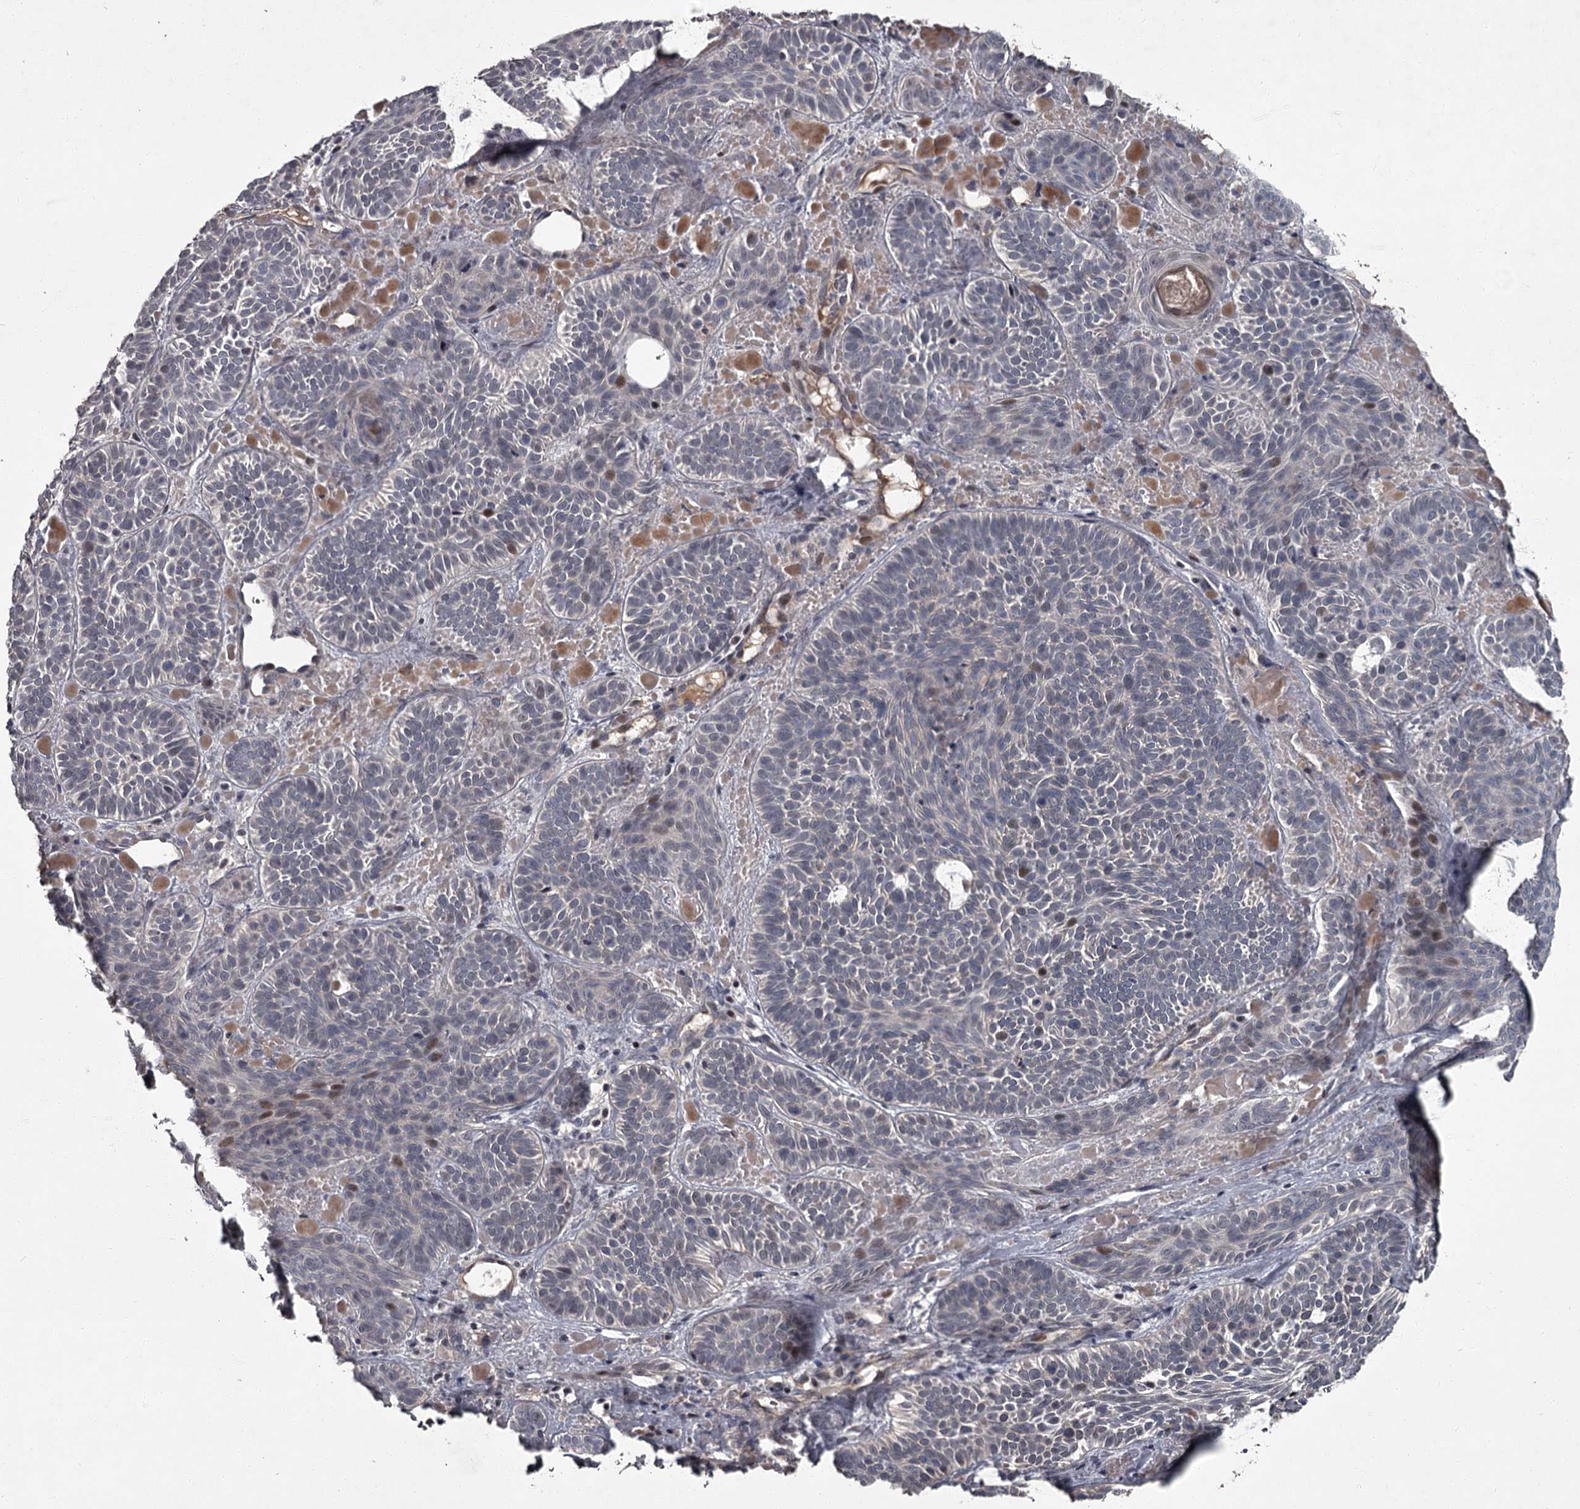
{"staining": {"intensity": "moderate", "quantity": "<25%", "location": "nuclear"}, "tissue": "skin cancer", "cell_type": "Tumor cells", "image_type": "cancer", "snomed": [{"axis": "morphology", "description": "Basal cell carcinoma"}, {"axis": "topography", "description": "Skin"}], "caption": "Brown immunohistochemical staining in human skin basal cell carcinoma reveals moderate nuclear staining in approximately <25% of tumor cells. The staining is performed using DAB brown chromogen to label protein expression. The nuclei are counter-stained blue using hematoxylin.", "gene": "FLVCR2", "patient": {"sex": "male", "age": 85}}